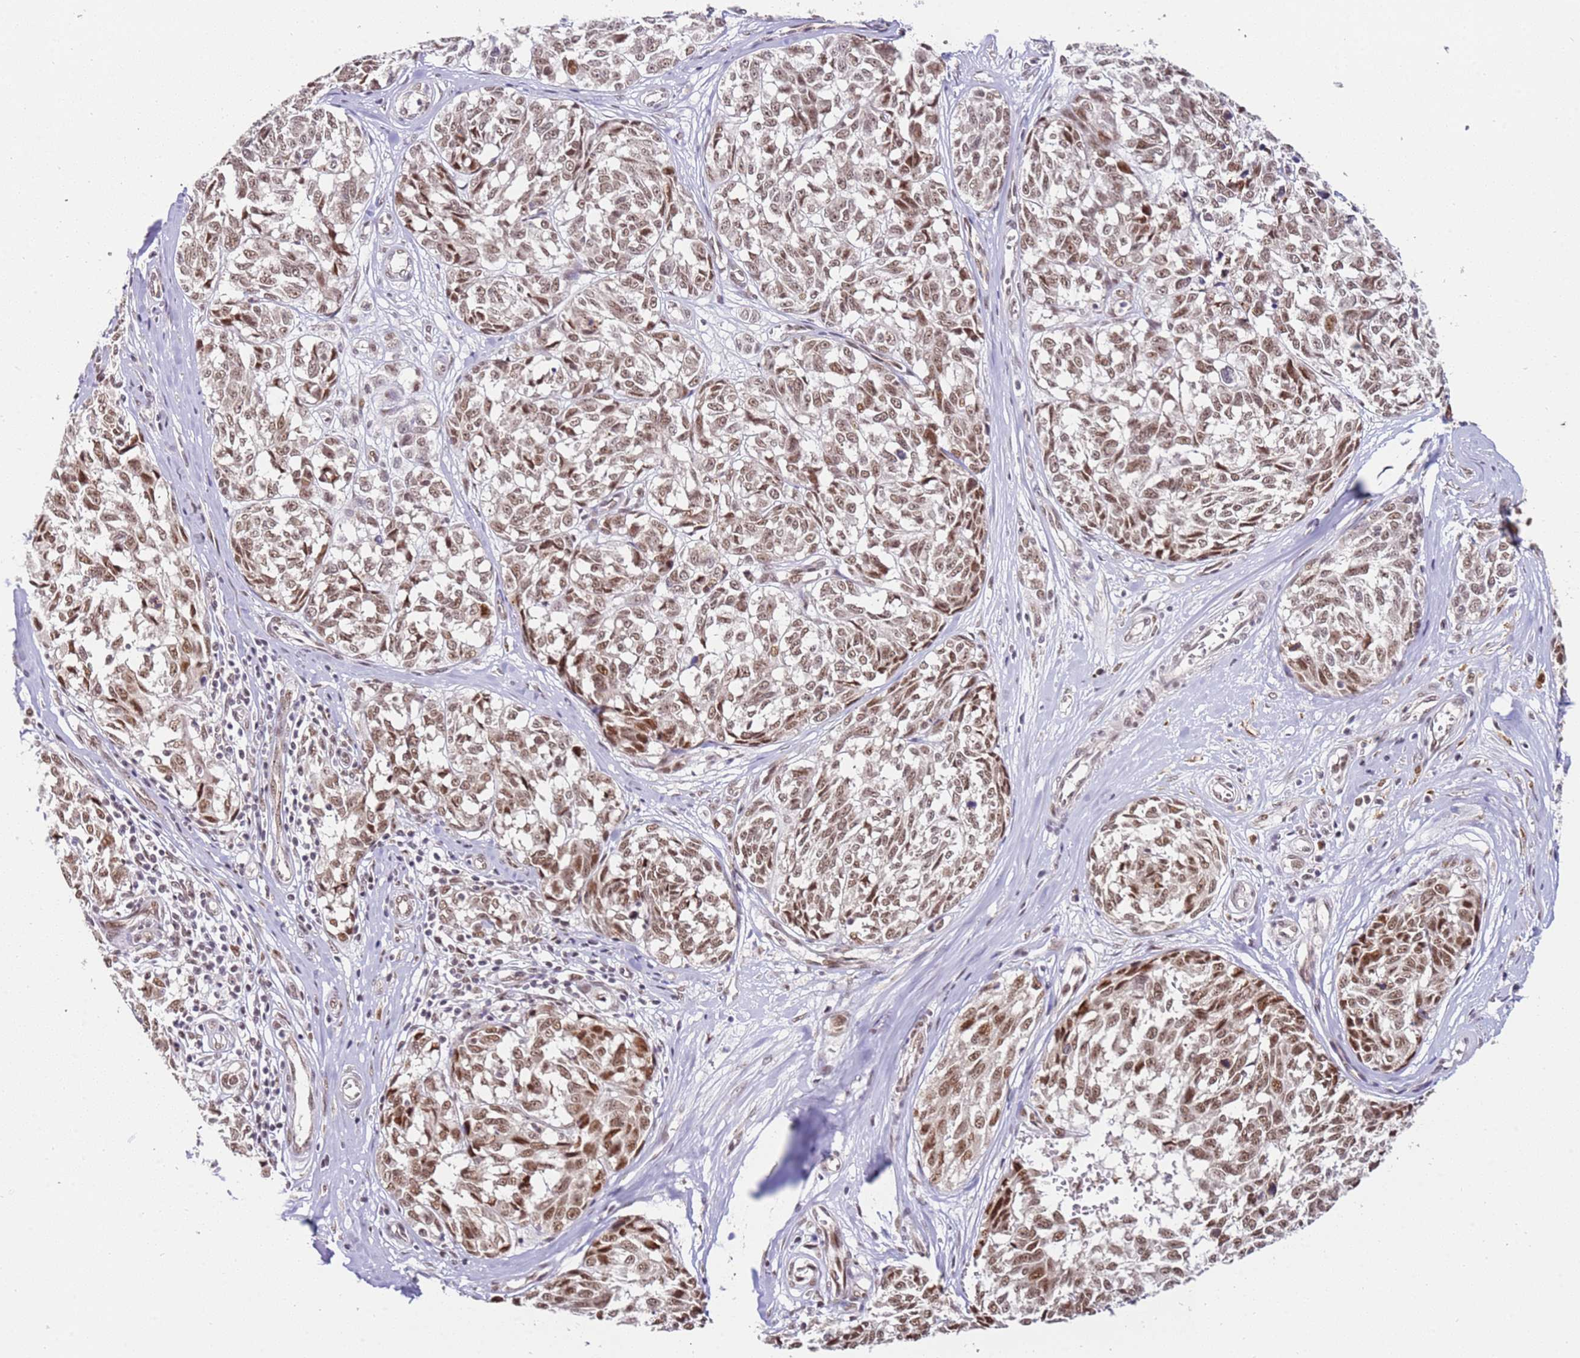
{"staining": {"intensity": "moderate", "quantity": ">75%", "location": "nuclear"}, "tissue": "melanoma", "cell_type": "Tumor cells", "image_type": "cancer", "snomed": [{"axis": "morphology", "description": "Normal tissue, NOS"}, {"axis": "morphology", "description": "Malignant melanoma, NOS"}, {"axis": "topography", "description": "Skin"}], "caption": "Malignant melanoma stained with a brown dye displays moderate nuclear positive positivity in about >75% of tumor cells.", "gene": "LGALSL", "patient": {"sex": "female", "age": 64}}